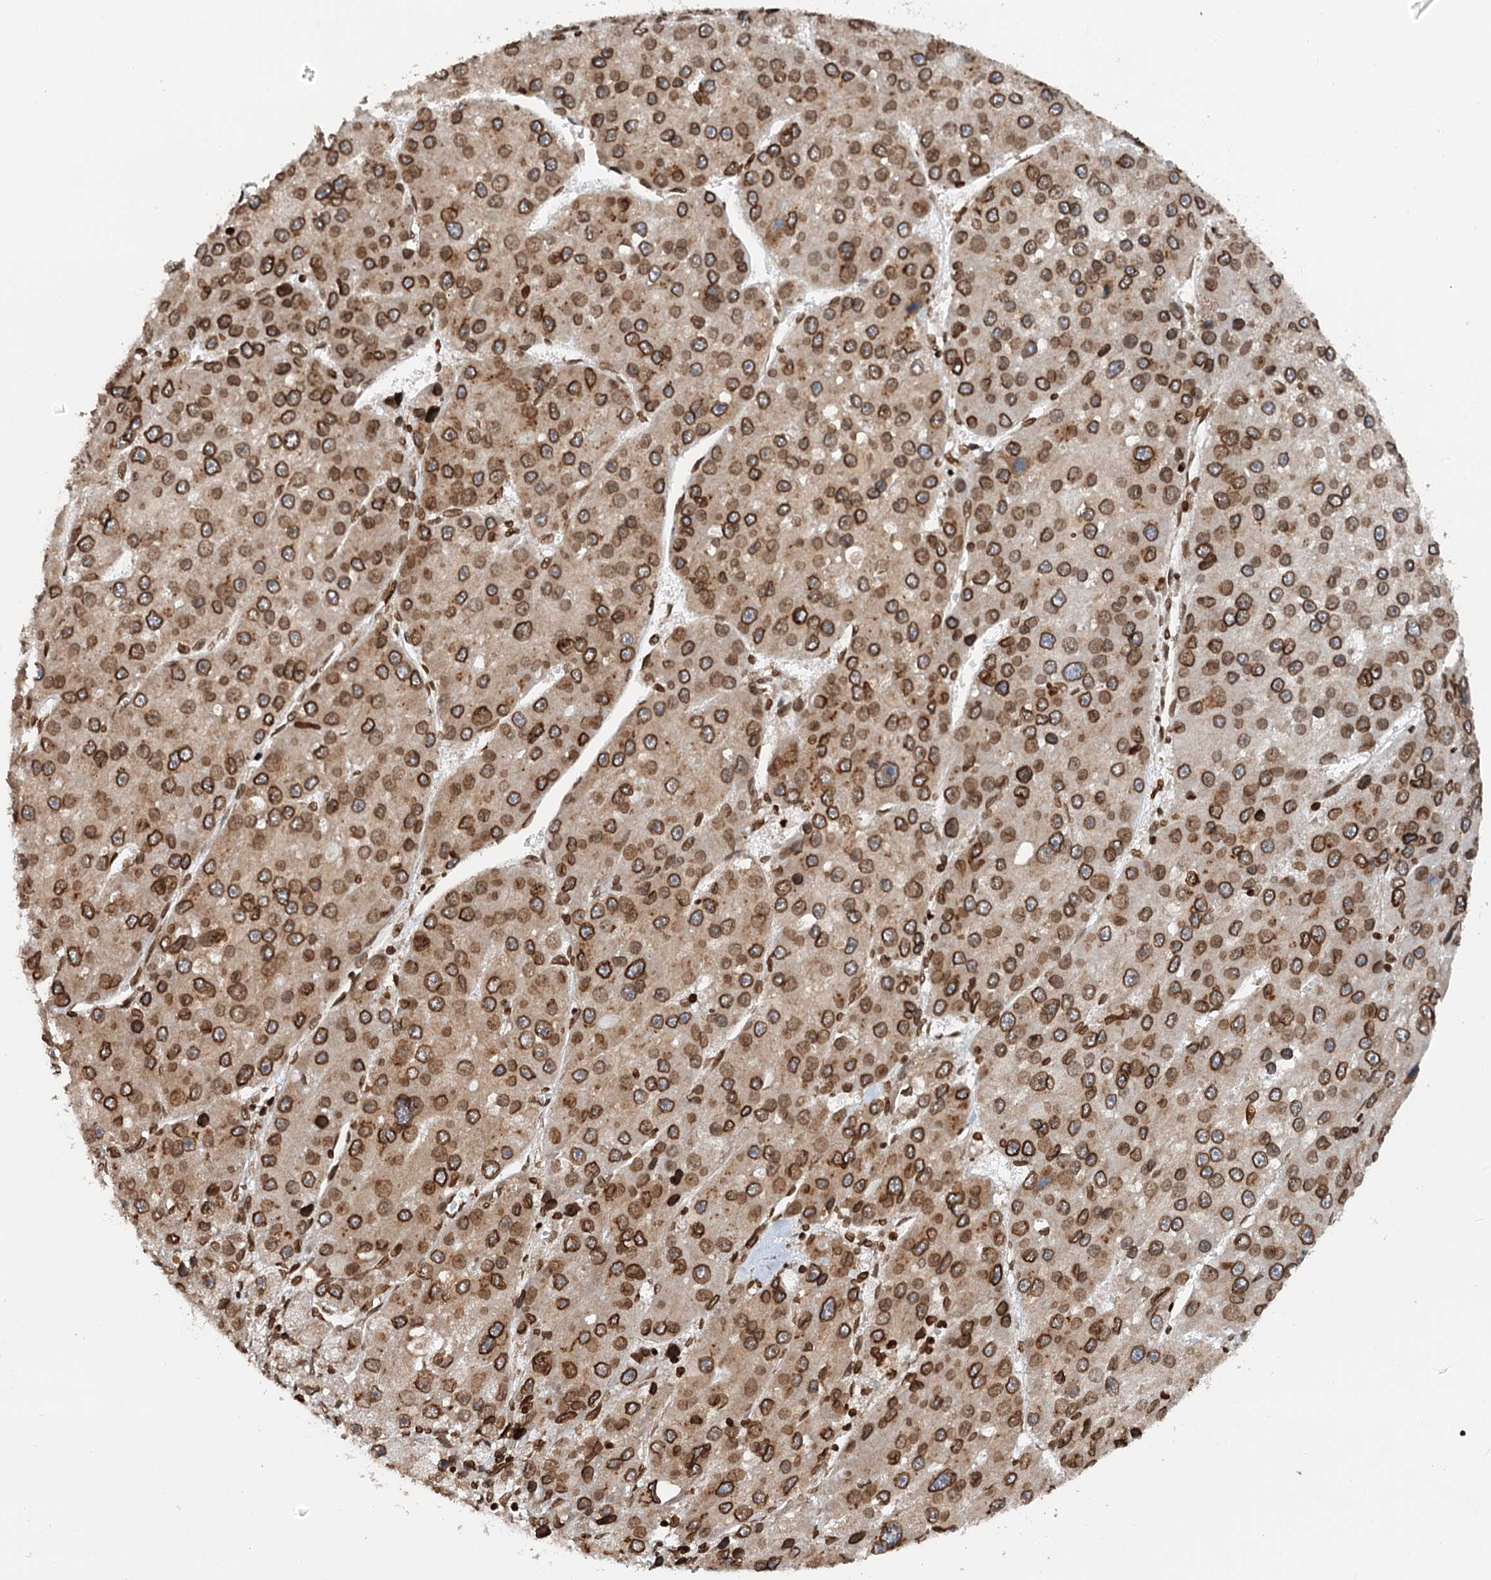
{"staining": {"intensity": "strong", "quantity": ">75%", "location": "cytoplasmic/membranous,nuclear"}, "tissue": "liver cancer", "cell_type": "Tumor cells", "image_type": "cancer", "snomed": [{"axis": "morphology", "description": "Carcinoma, Hepatocellular, NOS"}, {"axis": "topography", "description": "Liver"}], "caption": "Liver cancer stained for a protein displays strong cytoplasmic/membranous and nuclear positivity in tumor cells. Nuclei are stained in blue.", "gene": "ZC3H13", "patient": {"sex": "female", "age": 73}}